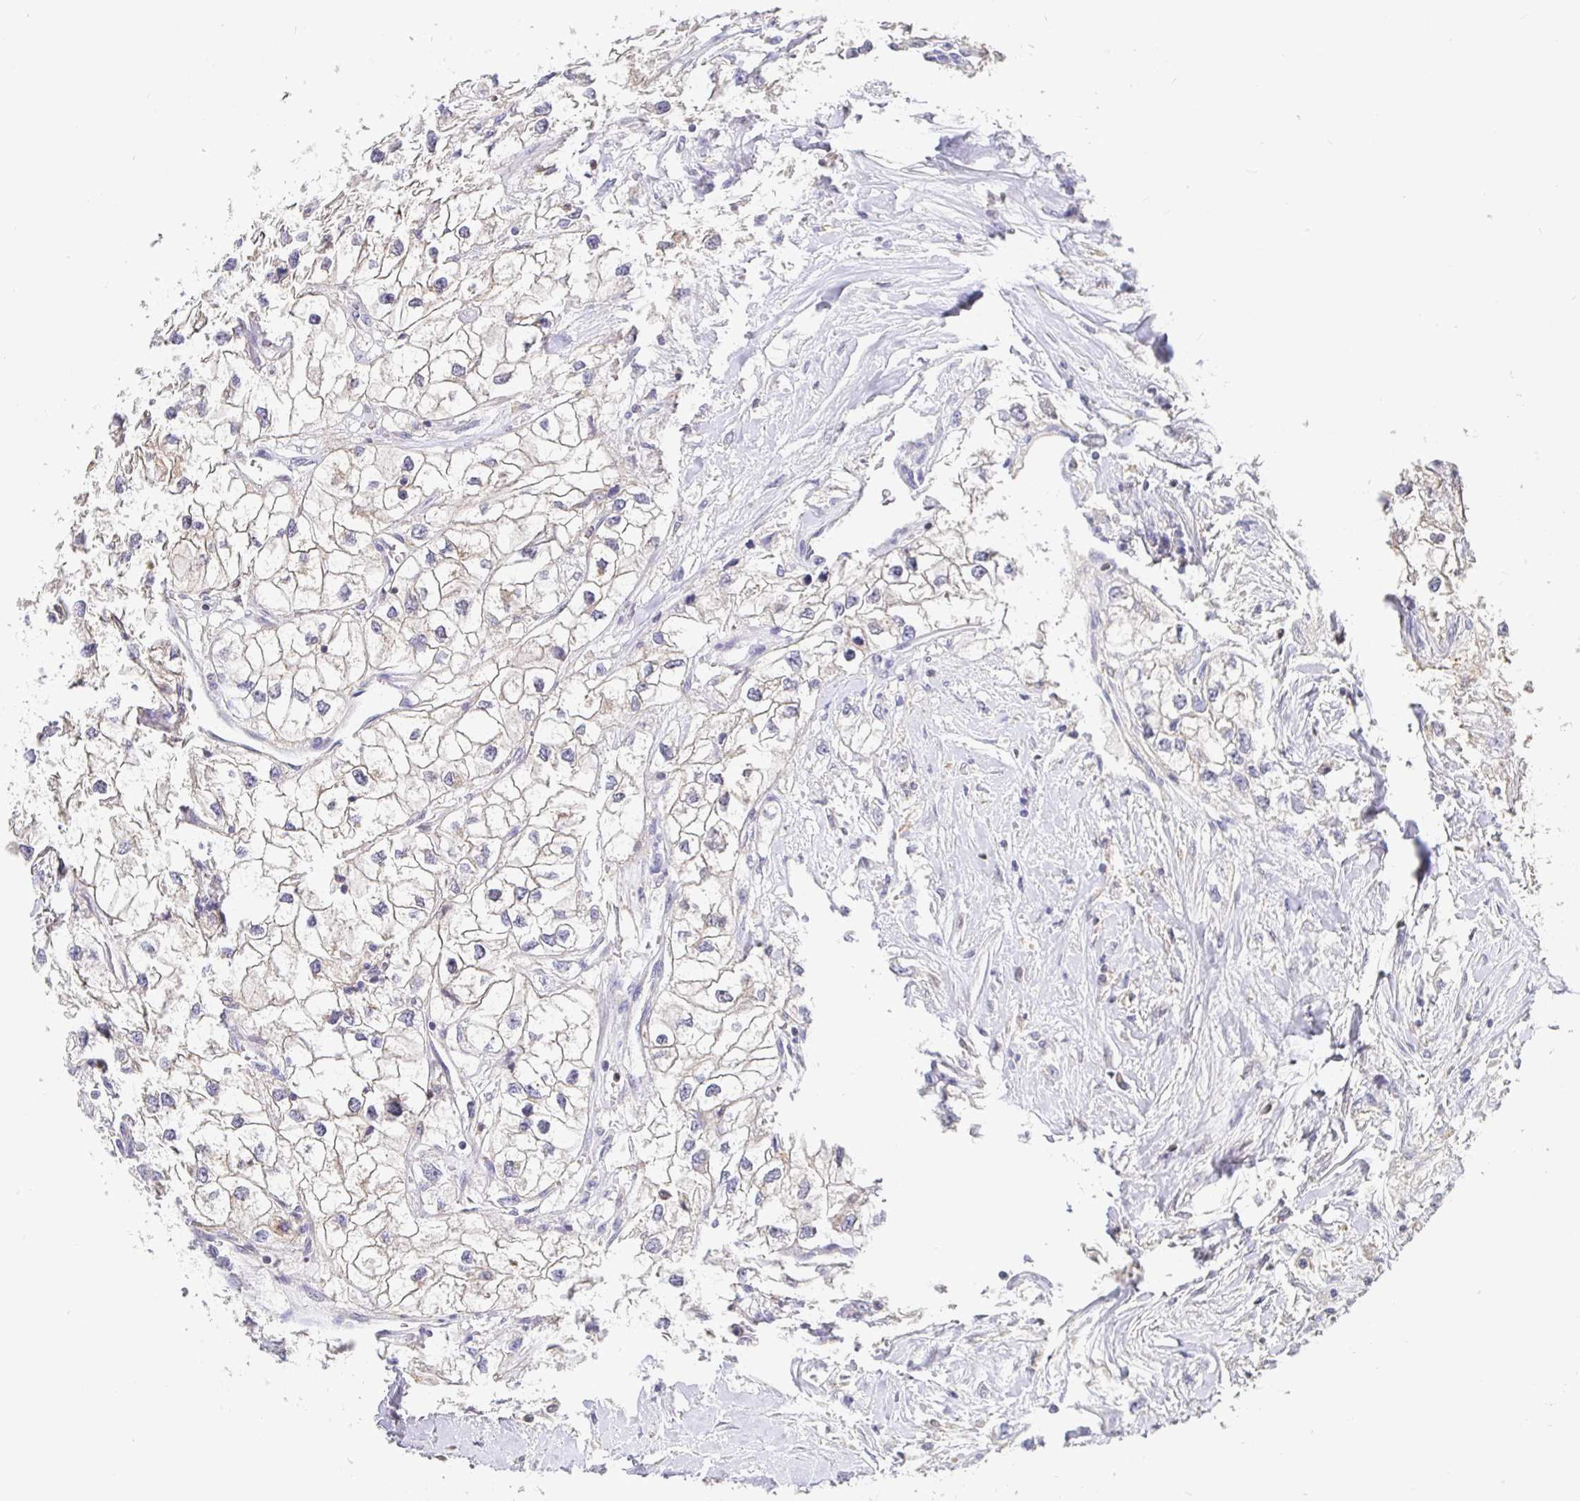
{"staining": {"intensity": "weak", "quantity": "25%-75%", "location": "cytoplasmic/membranous"}, "tissue": "renal cancer", "cell_type": "Tumor cells", "image_type": "cancer", "snomed": [{"axis": "morphology", "description": "Adenocarcinoma, NOS"}, {"axis": "topography", "description": "Kidney"}], "caption": "A brown stain labels weak cytoplasmic/membranous positivity of a protein in human renal adenocarcinoma tumor cells. (brown staining indicates protein expression, while blue staining denotes nuclei).", "gene": "SATB1", "patient": {"sex": "male", "age": 59}}